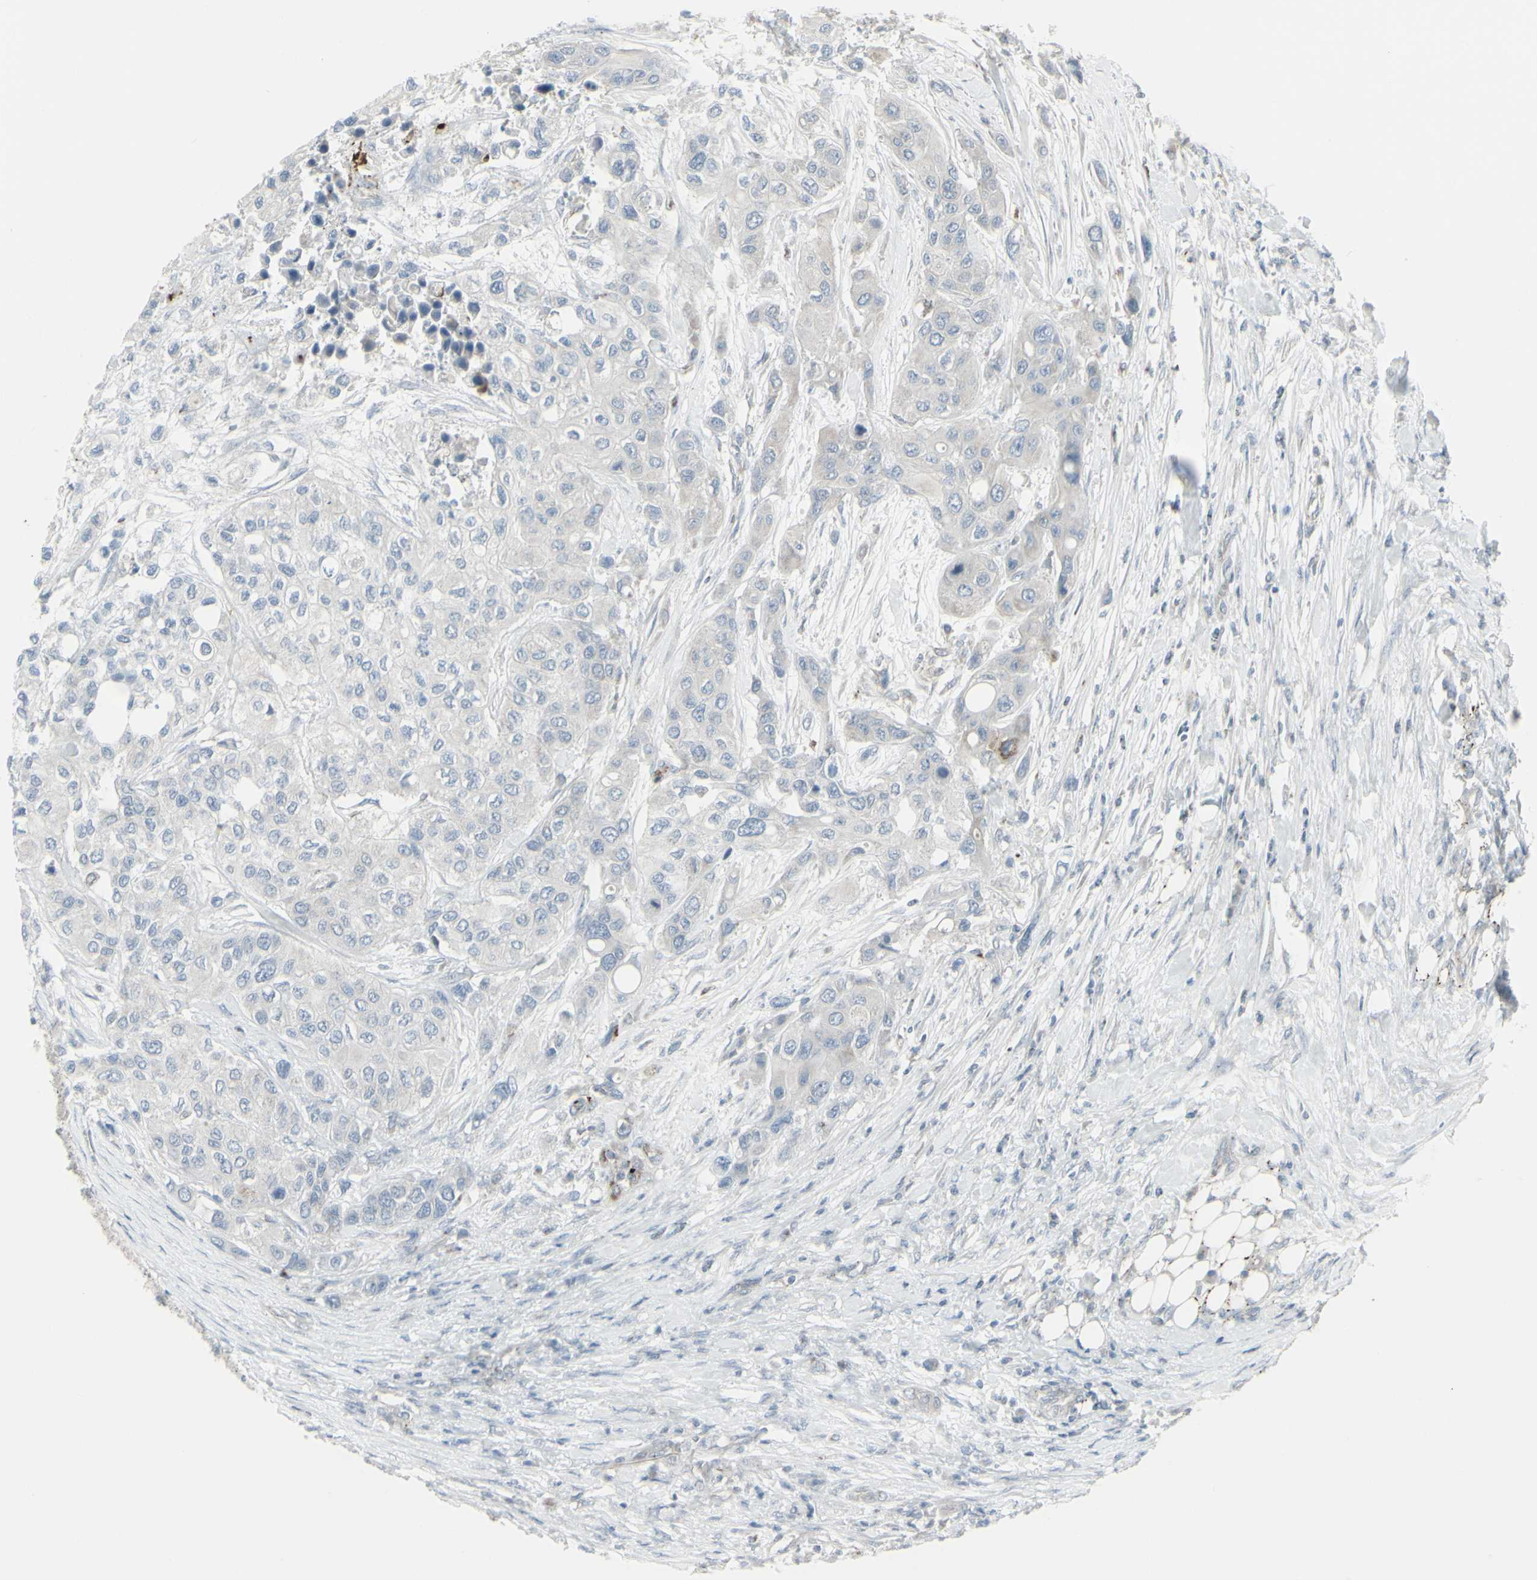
{"staining": {"intensity": "negative", "quantity": "none", "location": "none"}, "tissue": "urothelial cancer", "cell_type": "Tumor cells", "image_type": "cancer", "snomed": [{"axis": "morphology", "description": "Urothelial carcinoma, High grade"}, {"axis": "topography", "description": "Urinary bladder"}], "caption": "A high-resolution micrograph shows immunohistochemistry staining of high-grade urothelial carcinoma, which displays no significant positivity in tumor cells.", "gene": "GALNT6", "patient": {"sex": "female", "age": 56}}